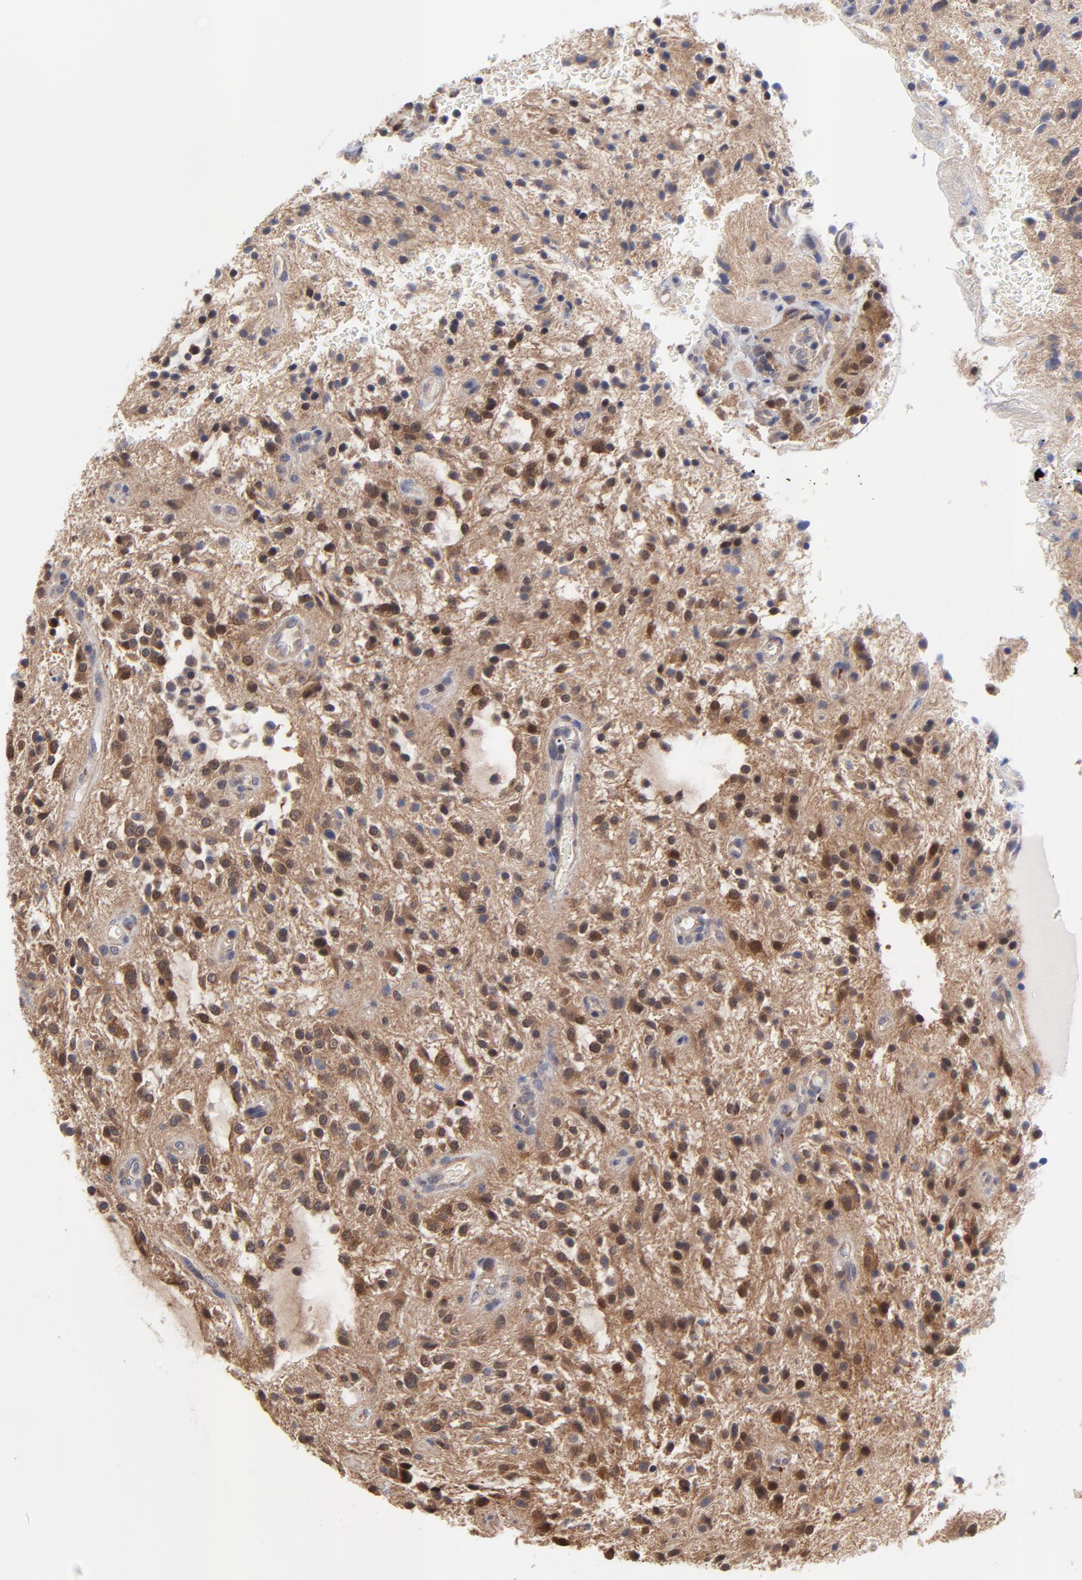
{"staining": {"intensity": "moderate", "quantity": "<25%", "location": "cytoplasmic/membranous,nuclear"}, "tissue": "glioma", "cell_type": "Tumor cells", "image_type": "cancer", "snomed": [{"axis": "morphology", "description": "Glioma, malignant, NOS"}, {"axis": "topography", "description": "Cerebellum"}], "caption": "Glioma (malignant) was stained to show a protein in brown. There is low levels of moderate cytoplasmic/membranous and nuclear expression in approximately <25% of tumor cells. (DAB IHC, brown staining for protein, blue staining for nuclei).", "gene": "PCMT1", "patient": {"sex": "female", "age": 10}}